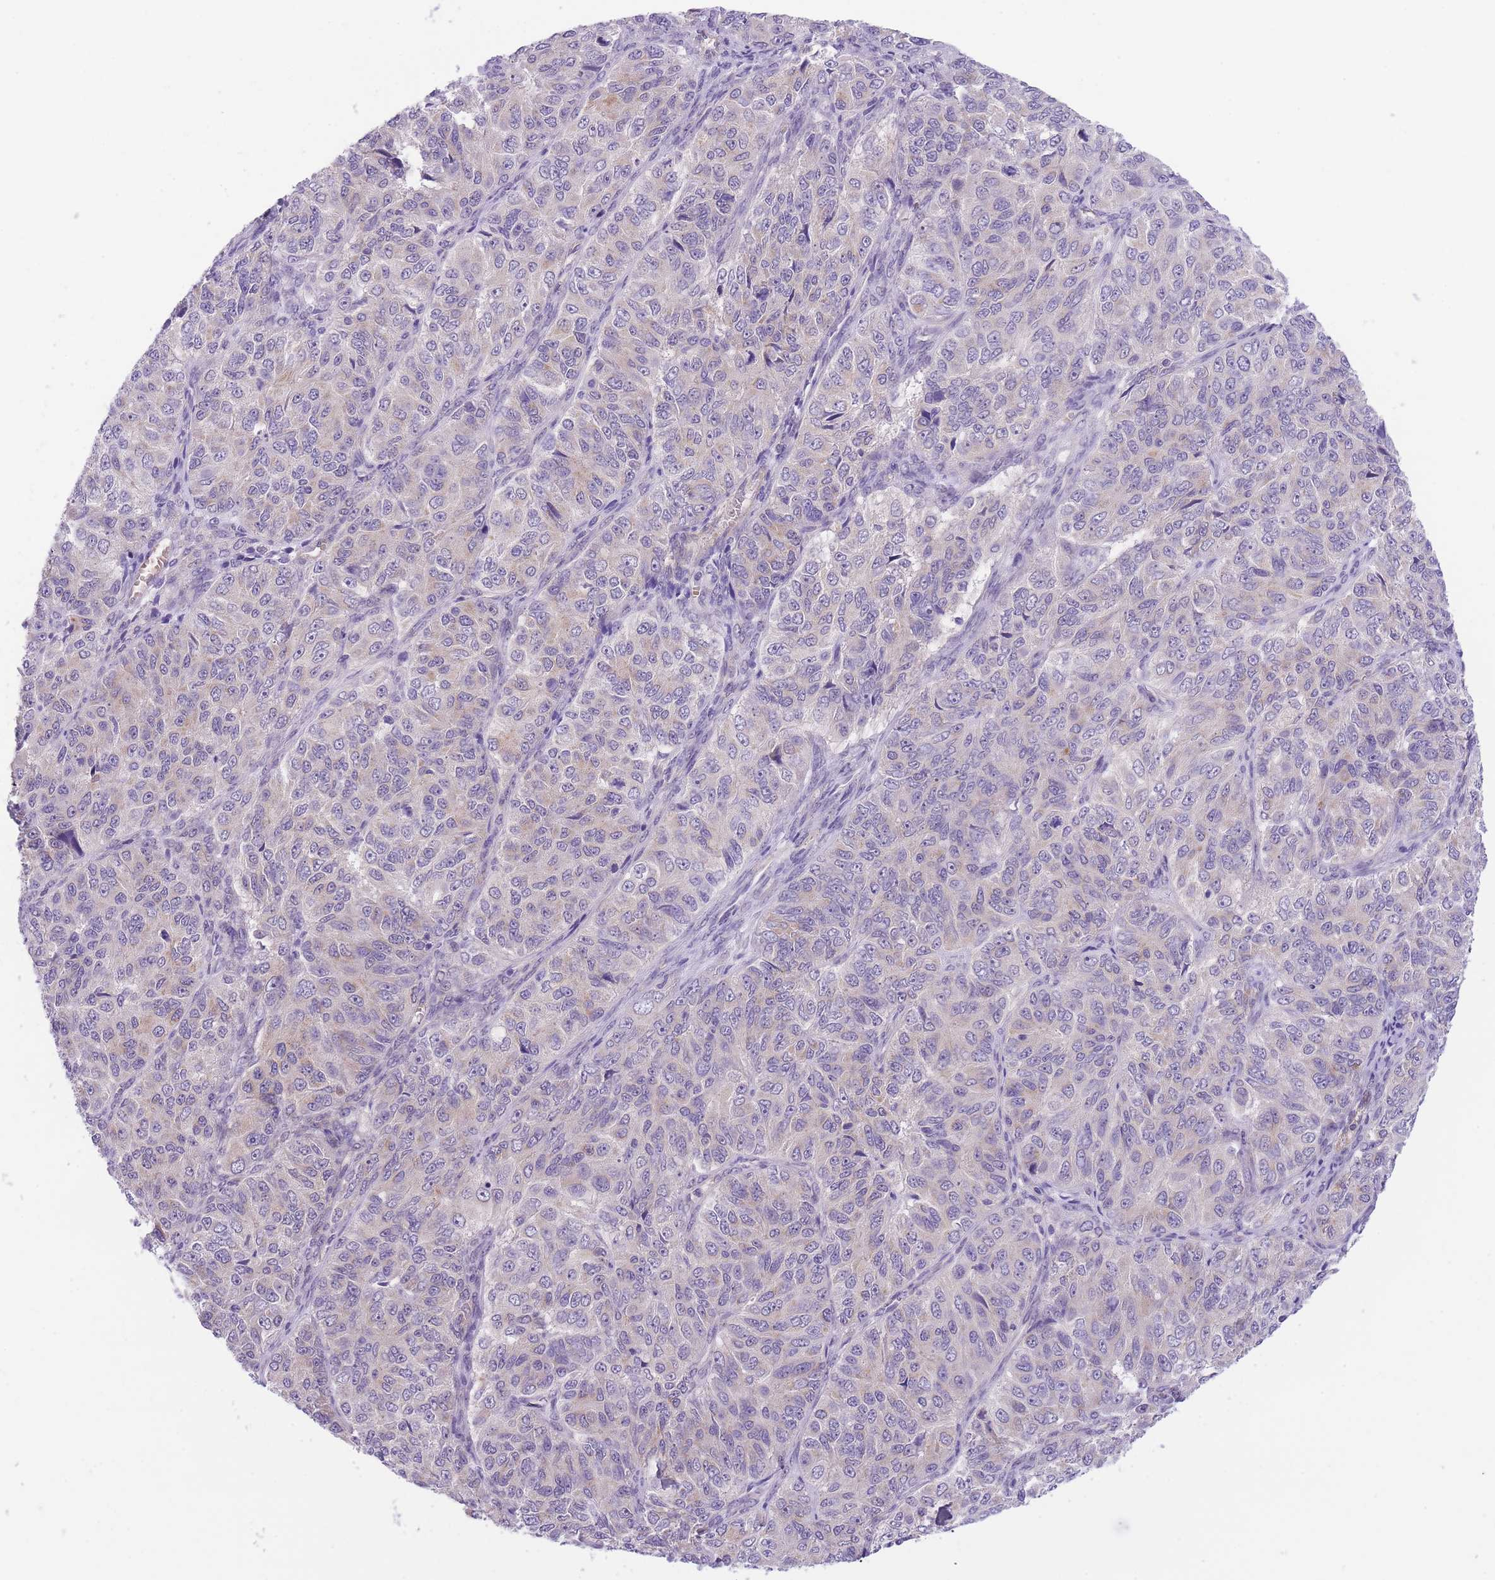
{"staining": {"intensity": "weak", "quantity": "<25%", "location": "cytoplasmic/membranous"}, "tissue": "ovarian cancer", "cell_type": "Tumor cells", "image_type": "cancer", "snomed": [{"axis": "morphology", "description": "Carcinoma, endometroid"}, {"axis": "topography", "description": "Ovary"}], "caption": "This is an immunohistochemistry micrograph of human ovarian cancer. There is no positivity in tumor cells.", "gene": "WWOX", "patient": {"sex": "female", "age": 51}}